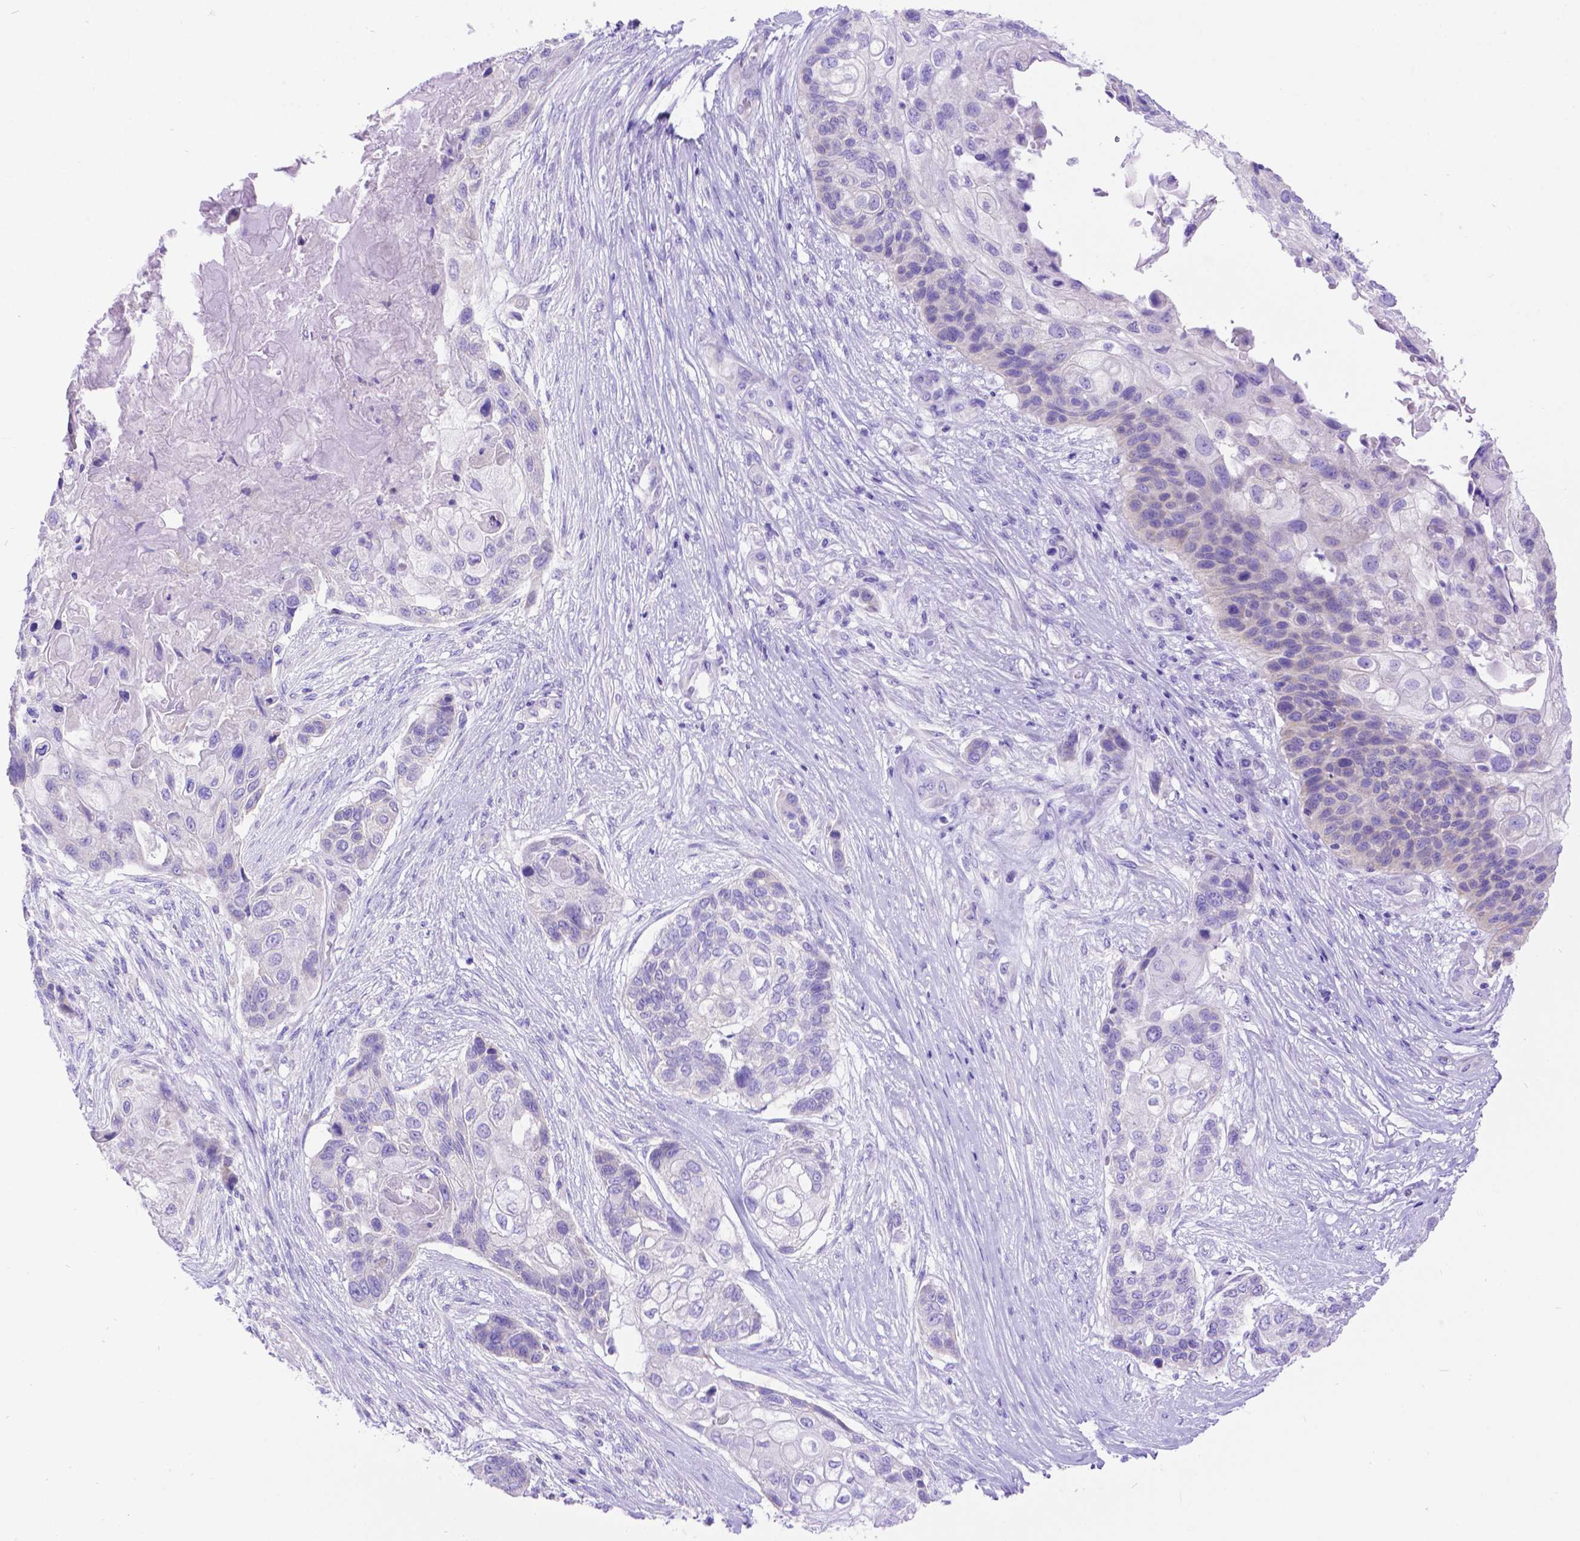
{"staining": {"intensity": "negative", "quantity": "none", "location": "none"}, "tissue": "lung cancer", "cell_type": "Tumor cells", "image_type": "cancer", "snomed": [{"axis": "morphology", "description": "Squamous cell carcinoma, NOS"}, {"axis": "topography", "description": "Lung"}], "caption": "This is an immunohistochemistry (IHC) image of lung cancer. There is no expression in tumor cells.", "gene": "DHRS2", "patient": {"sex": "male", "age": 69}}